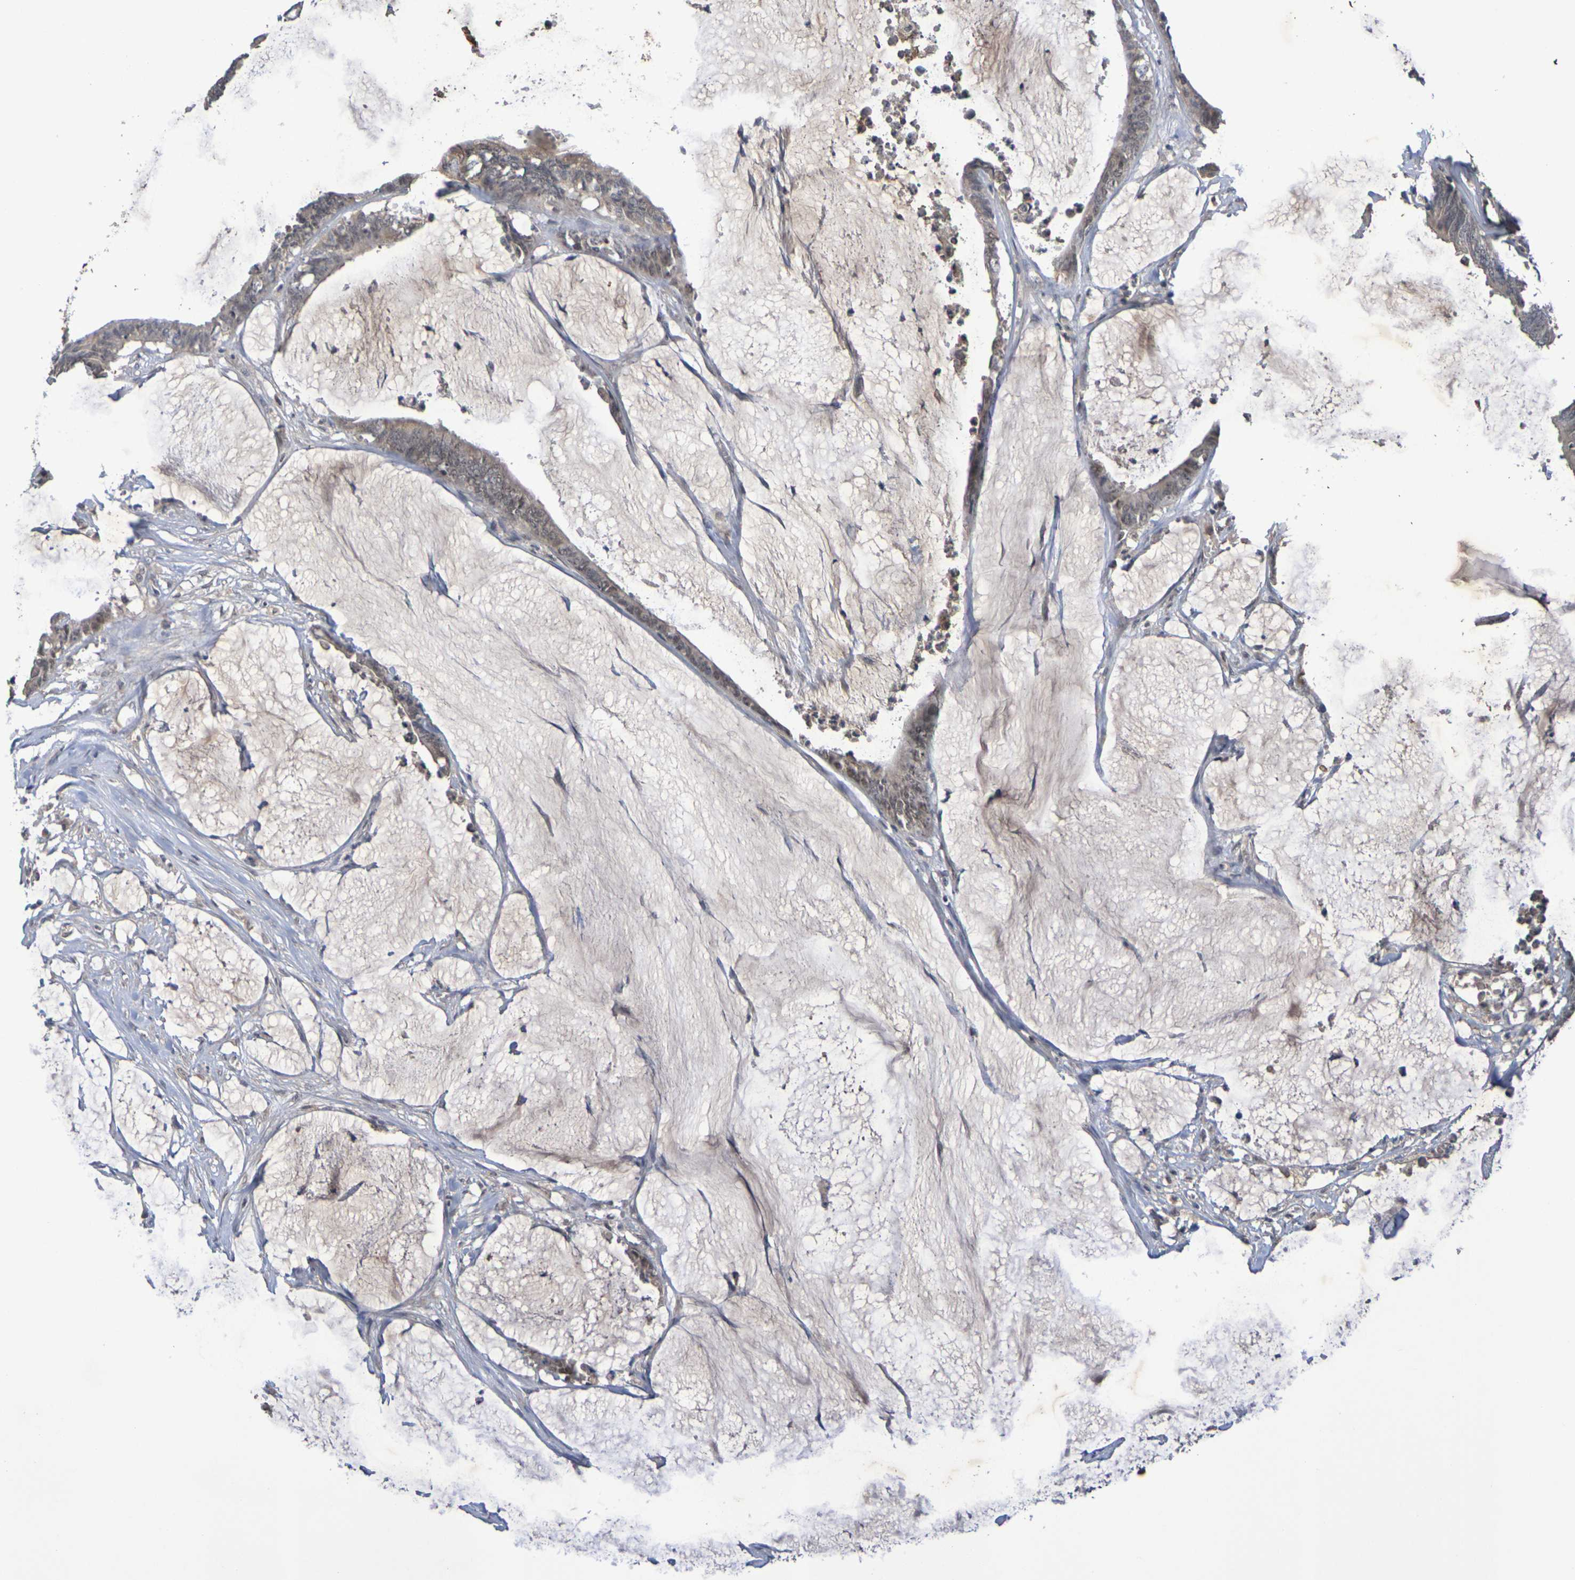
{"staining": {"intensity": "moderate", "quantity": ">75%", "location": "cytoplasmic/membranous,nuclear"}, "tissue": "colorectal cancer", "cell_type": "Tumor cells", "image_type": "cancer", "snomed": [{"axis": "morphology", "description": "Adenocarcinoma, NOS"}, {"axis": "topography", "description": "Rectum"}], "caption": "The micrograph shows a brown stain indicating the presence of a protein in the cytoplasmic/membranous and nuclear of tumor cells in colorectal adenocarcinoma. The staining was performed using DAB to visualize the protein expression in brown, while the nuclei were stained in blue with hematoxylin (Magnification: 20x).", "gene": "TERF2", "patient": {"sex": "female", "age": 66}}